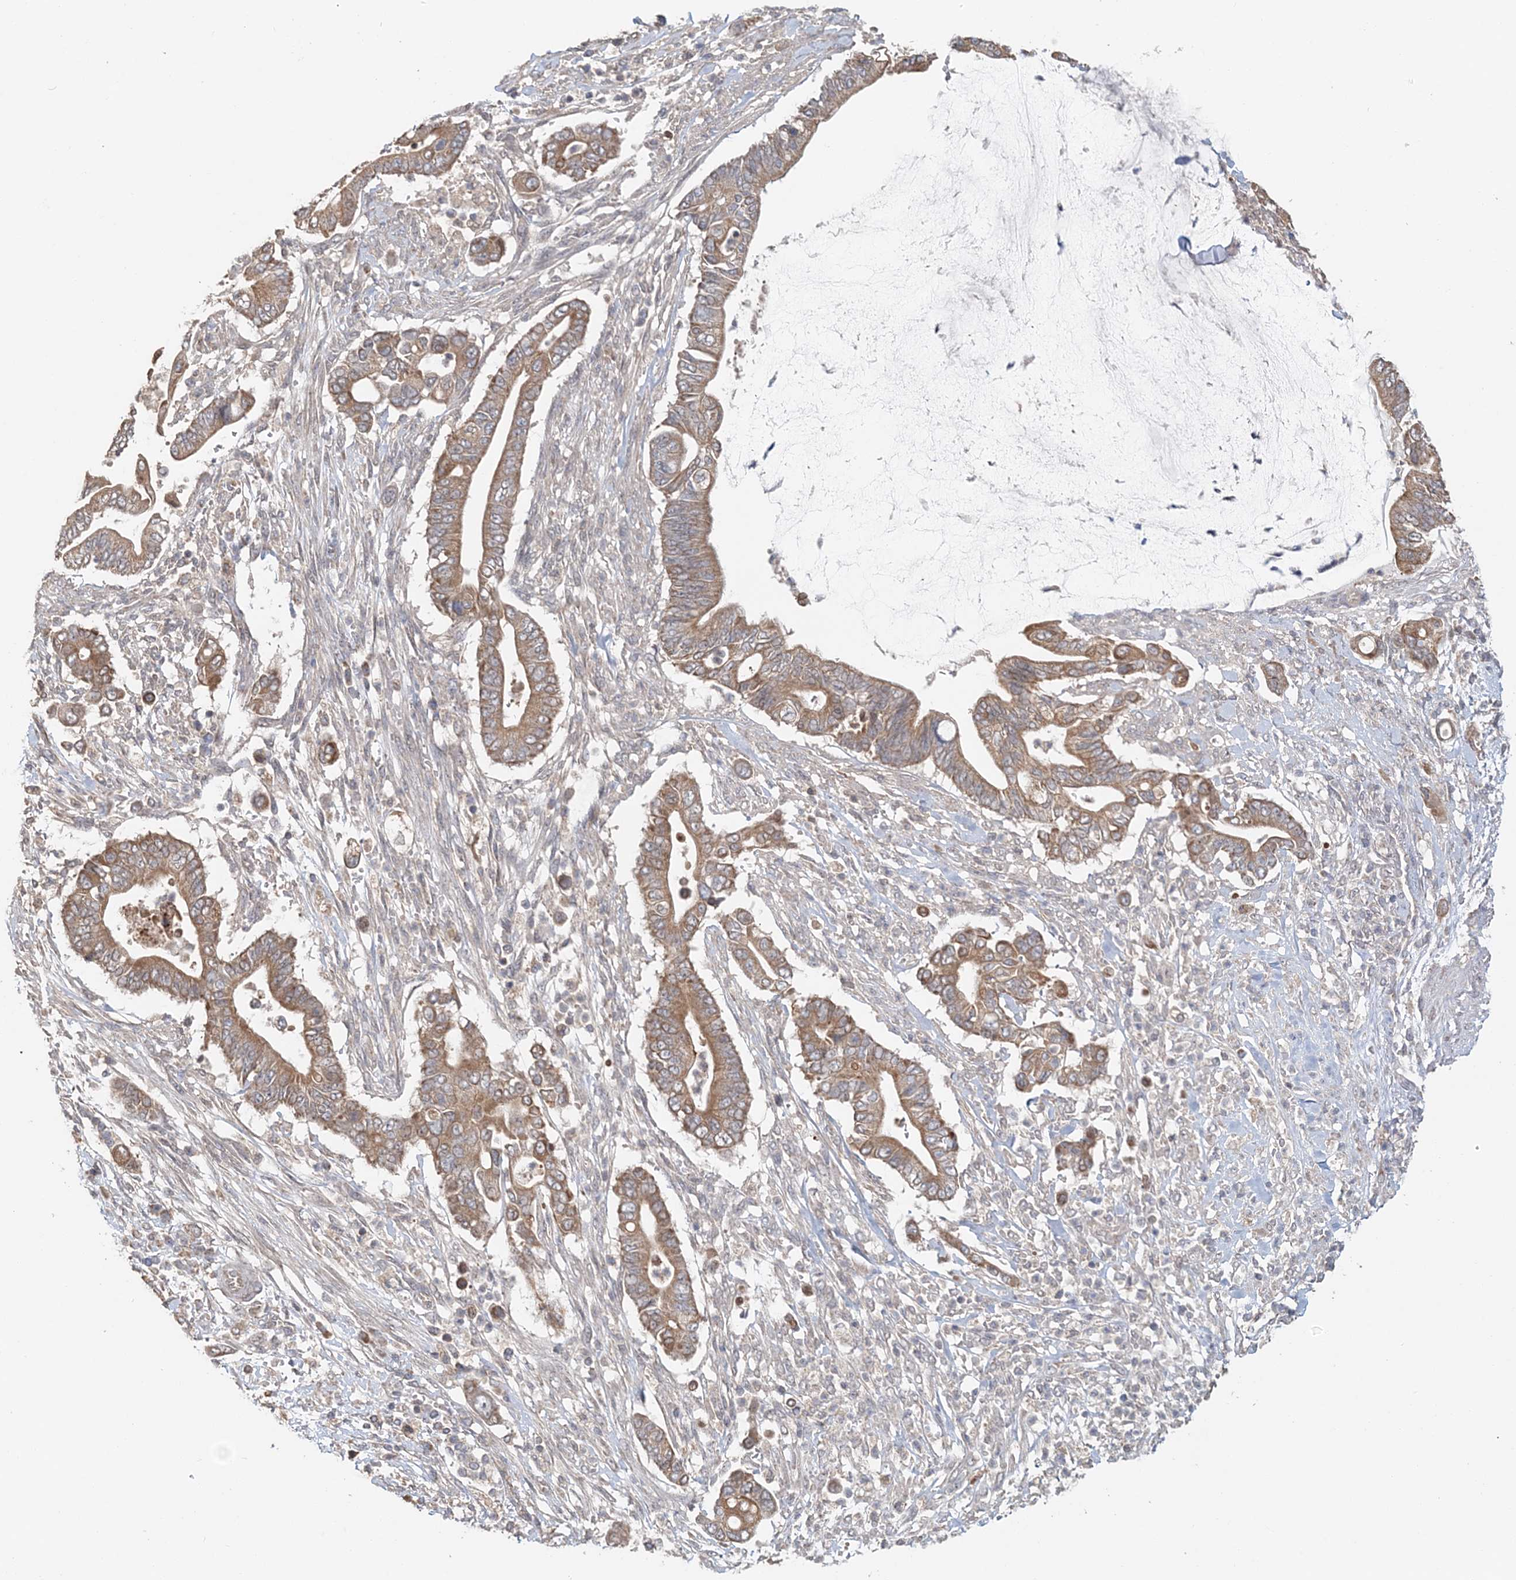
{"staining": {"intensity": "moderate", "quantity": ">75%", "location": "cytoplasmic/membranous"}, "tissue": "pancreatic cancer", "cell_type": "Tumor cells", "image_type": "cancer", "snomed": [{"axis": "morphology", "description": "Adenocarcinoma, NOS"}, {"axis": "topography", "description": "Pancreas"}], "caption": "DAB immunohistochemical staining of human pancreatic adenocarcinoma demonstrates moderate cytoplasmic/membranous protein expression in about >75% of tumor cells.", "gene": "FBXO38", "patient": {"sex": "male", "age": 68}}